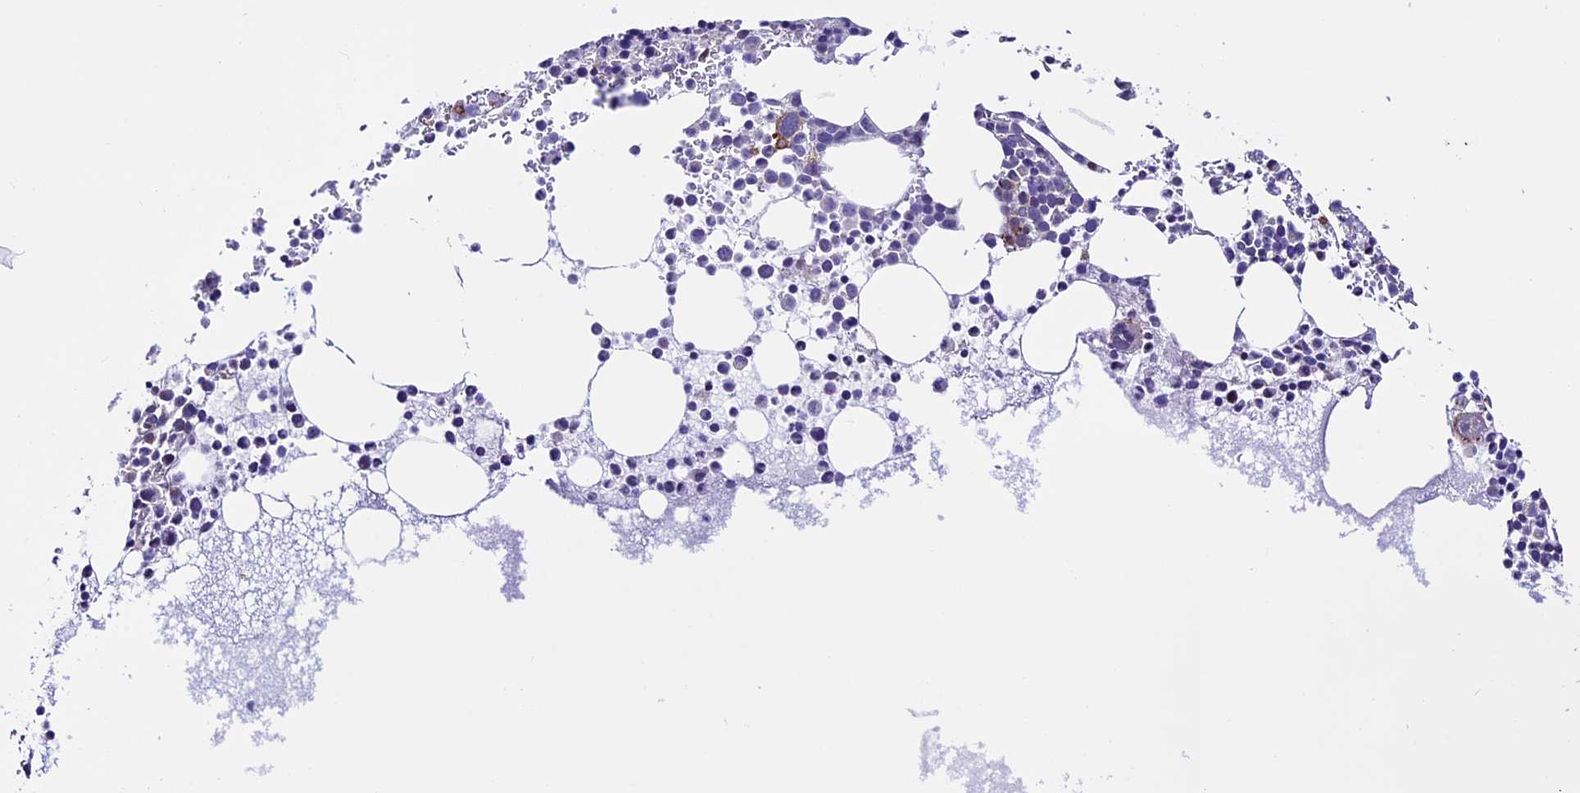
{"staining": {"intensity": "moderate", "quantity": "<25%", "location": "cytoplasmic/membranous"}, "tissue": "bone marrow", "cell_type": "Hematopoietic cells", "image_type": "normal", "snomed": [{"axis": "morphology", "description": "Normal tissue, NOS"}, {"axis": "topography", "description": "Bone marrow"}], "caption": "The histopathology image exhibits staining of normal bone marrow, revealing moderate cytoplasmic/membranous protein staining (brown color) within hematopoietic cells. Nuclei are stained in blue.", "gene": "TMEM171", "patient": {"sex": "female", "age": 78}}